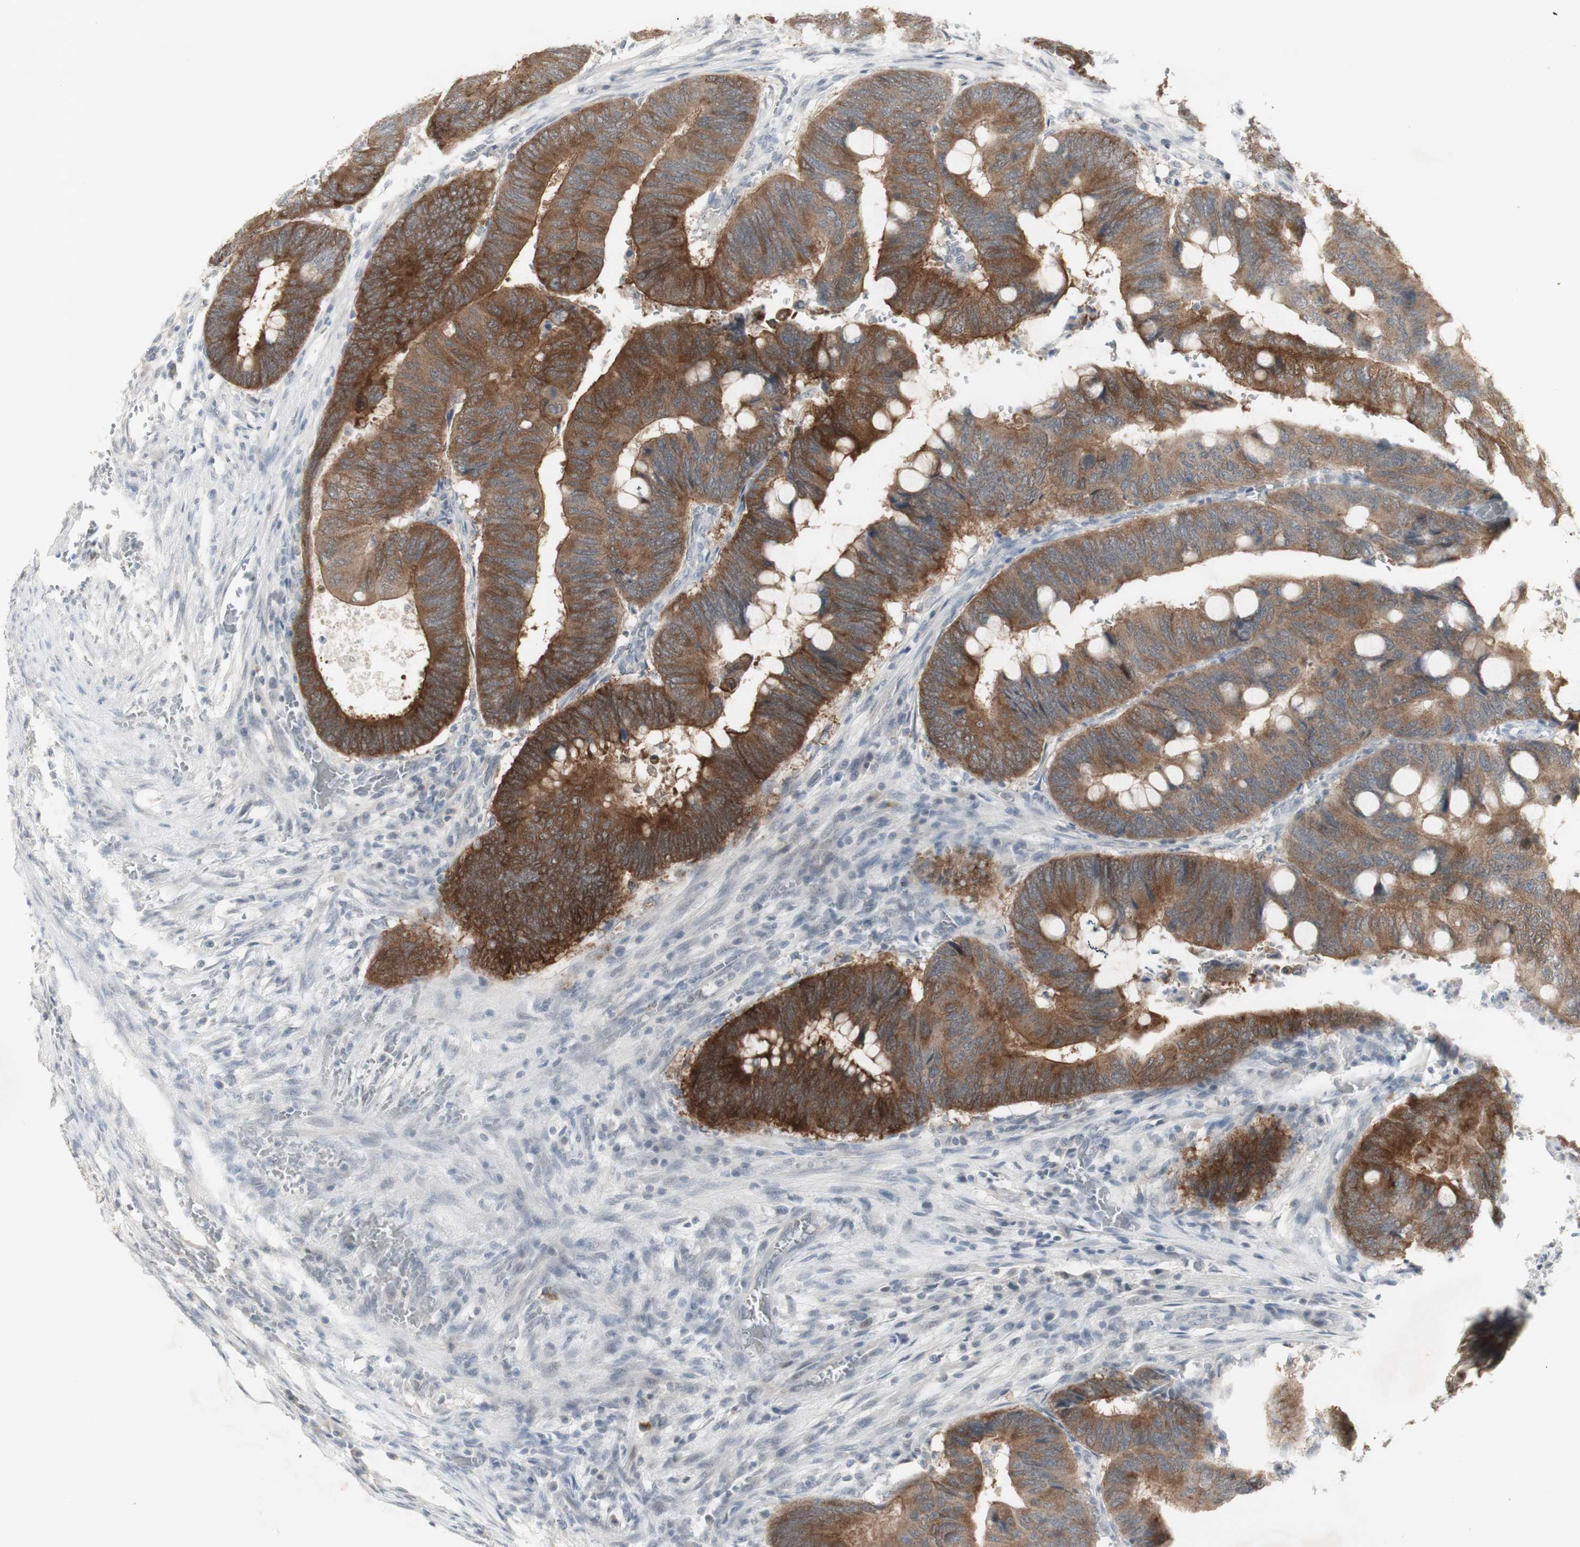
{"staining": {"intensity": "strong", "quantity": ">75%", "location": "cytoplasmic/membranous"}, "tissue": "colorectal cancer", "cell_type": "Tumor cells", "image_type": "cancer", "snomed": [{"axis": "morphology", "description": "Normal tissue, NOS"}, {"axis": "morphology", "description": "Adenocarcinoma, NOS"}, {"axis": "topography", "description": "Rectum"}, {"axis": "topography", "description": "Peripheral nerve tissue"}], "caption": "Strong cytoplasmic/membranous staining is seen in about >75% of tumor cells in colorectal cancer (adenocarcinoma).", "gene": "C1orf116", "patient": {"sex": "male", "age": 92}}